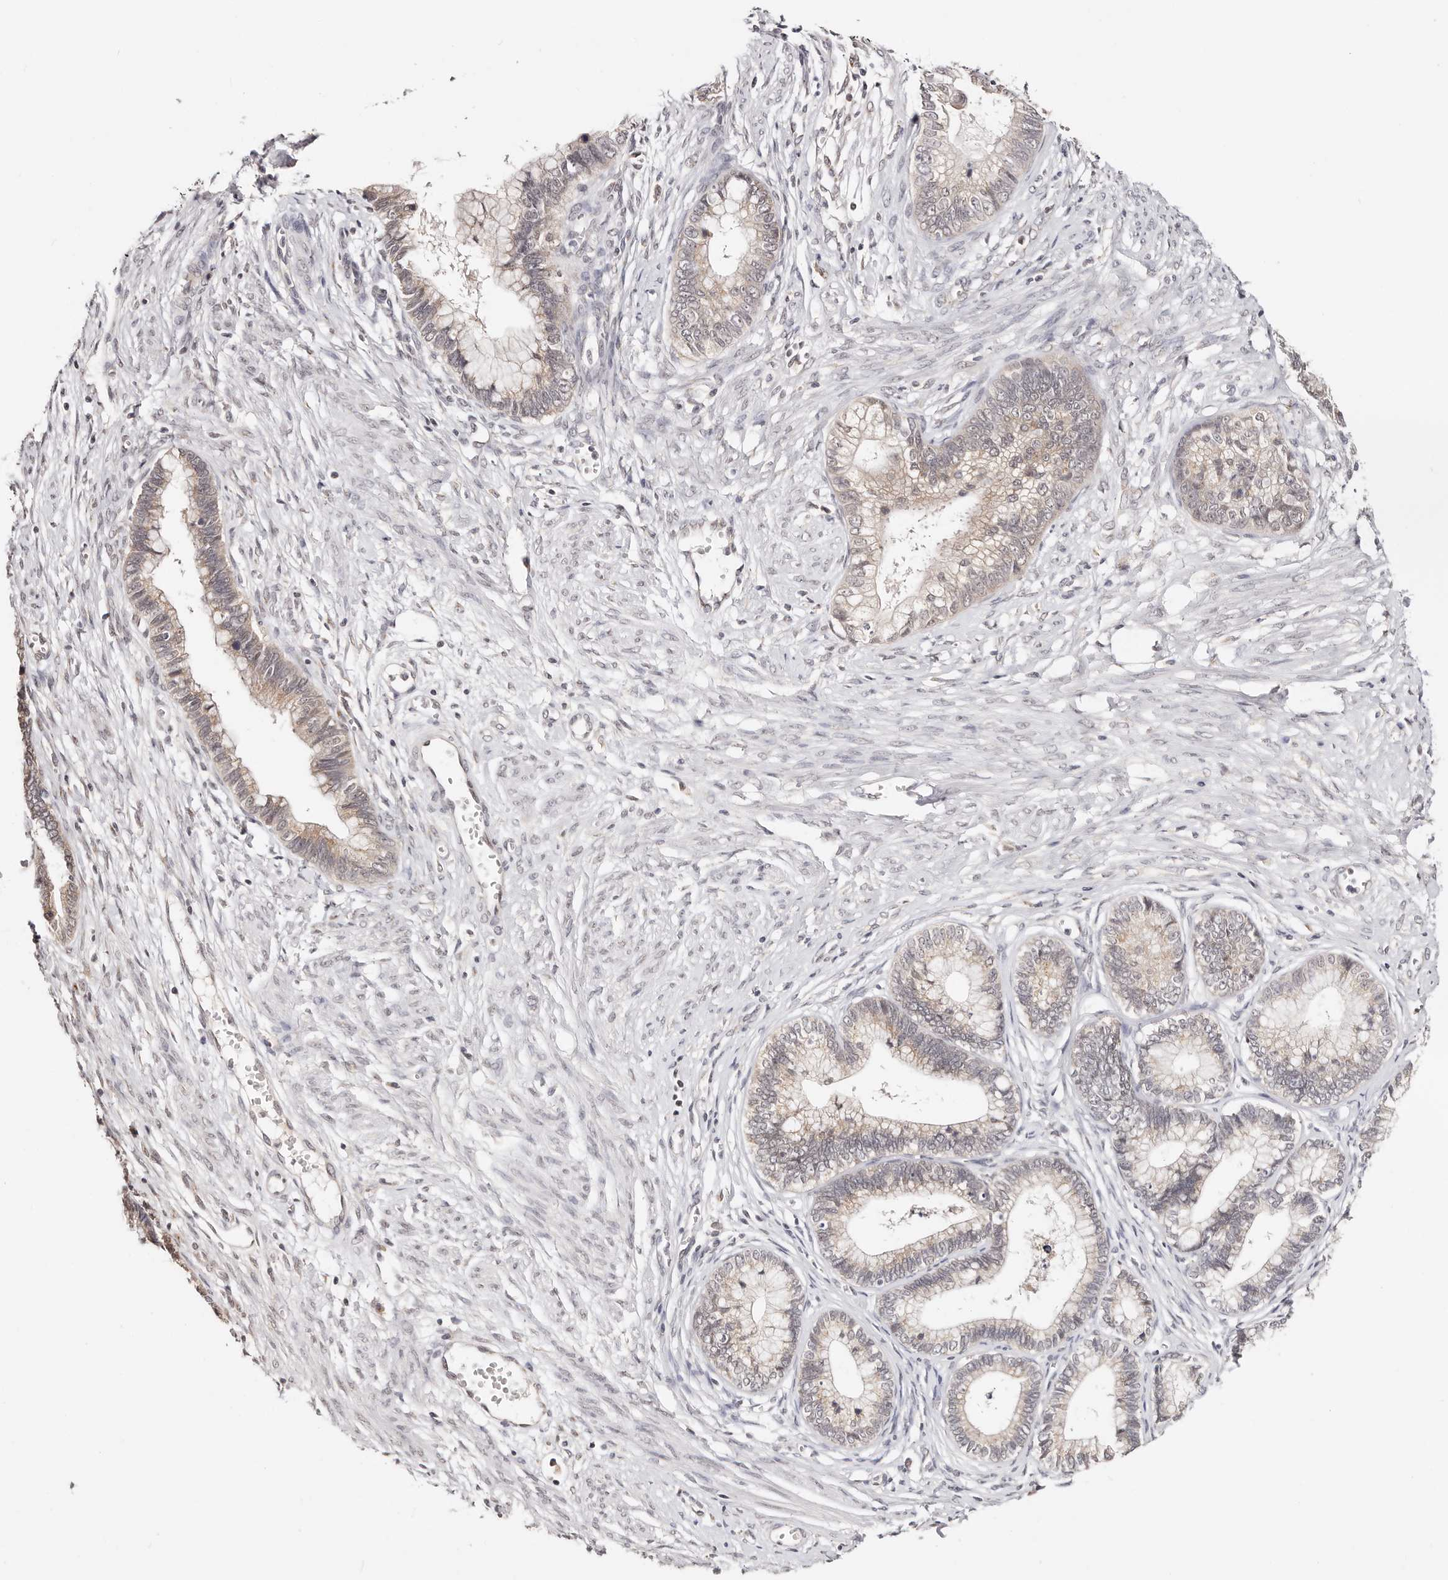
{"staining": {"intensity": "weak", "quantity": "25%-75%", "location": "cytoplasmic/membranous"}, "tissue": "cervical cancer", "cell_type": "Tumor cells", "image_type": "cancer", "snomed": [{"axis": "morphology", "description": "Adenocarcinoma, NOS"}, {"axis": "topography", "description": "Cervix"}], "caption": "Immunohistochemistry staining of adenocarcinoma (cervical), which shows low levels of weak cytoplasmic/membranous positivity in about 25%-75% of tumor cells indicating weak cytoplasmic/membranous protein positivity. The staining was performed using DAB (brown) for protein detection and nuclei were counterstained in hematoxylin (blue).", "gene": "VIPAS39", "patient": {"sex": "female", "age": 44}}